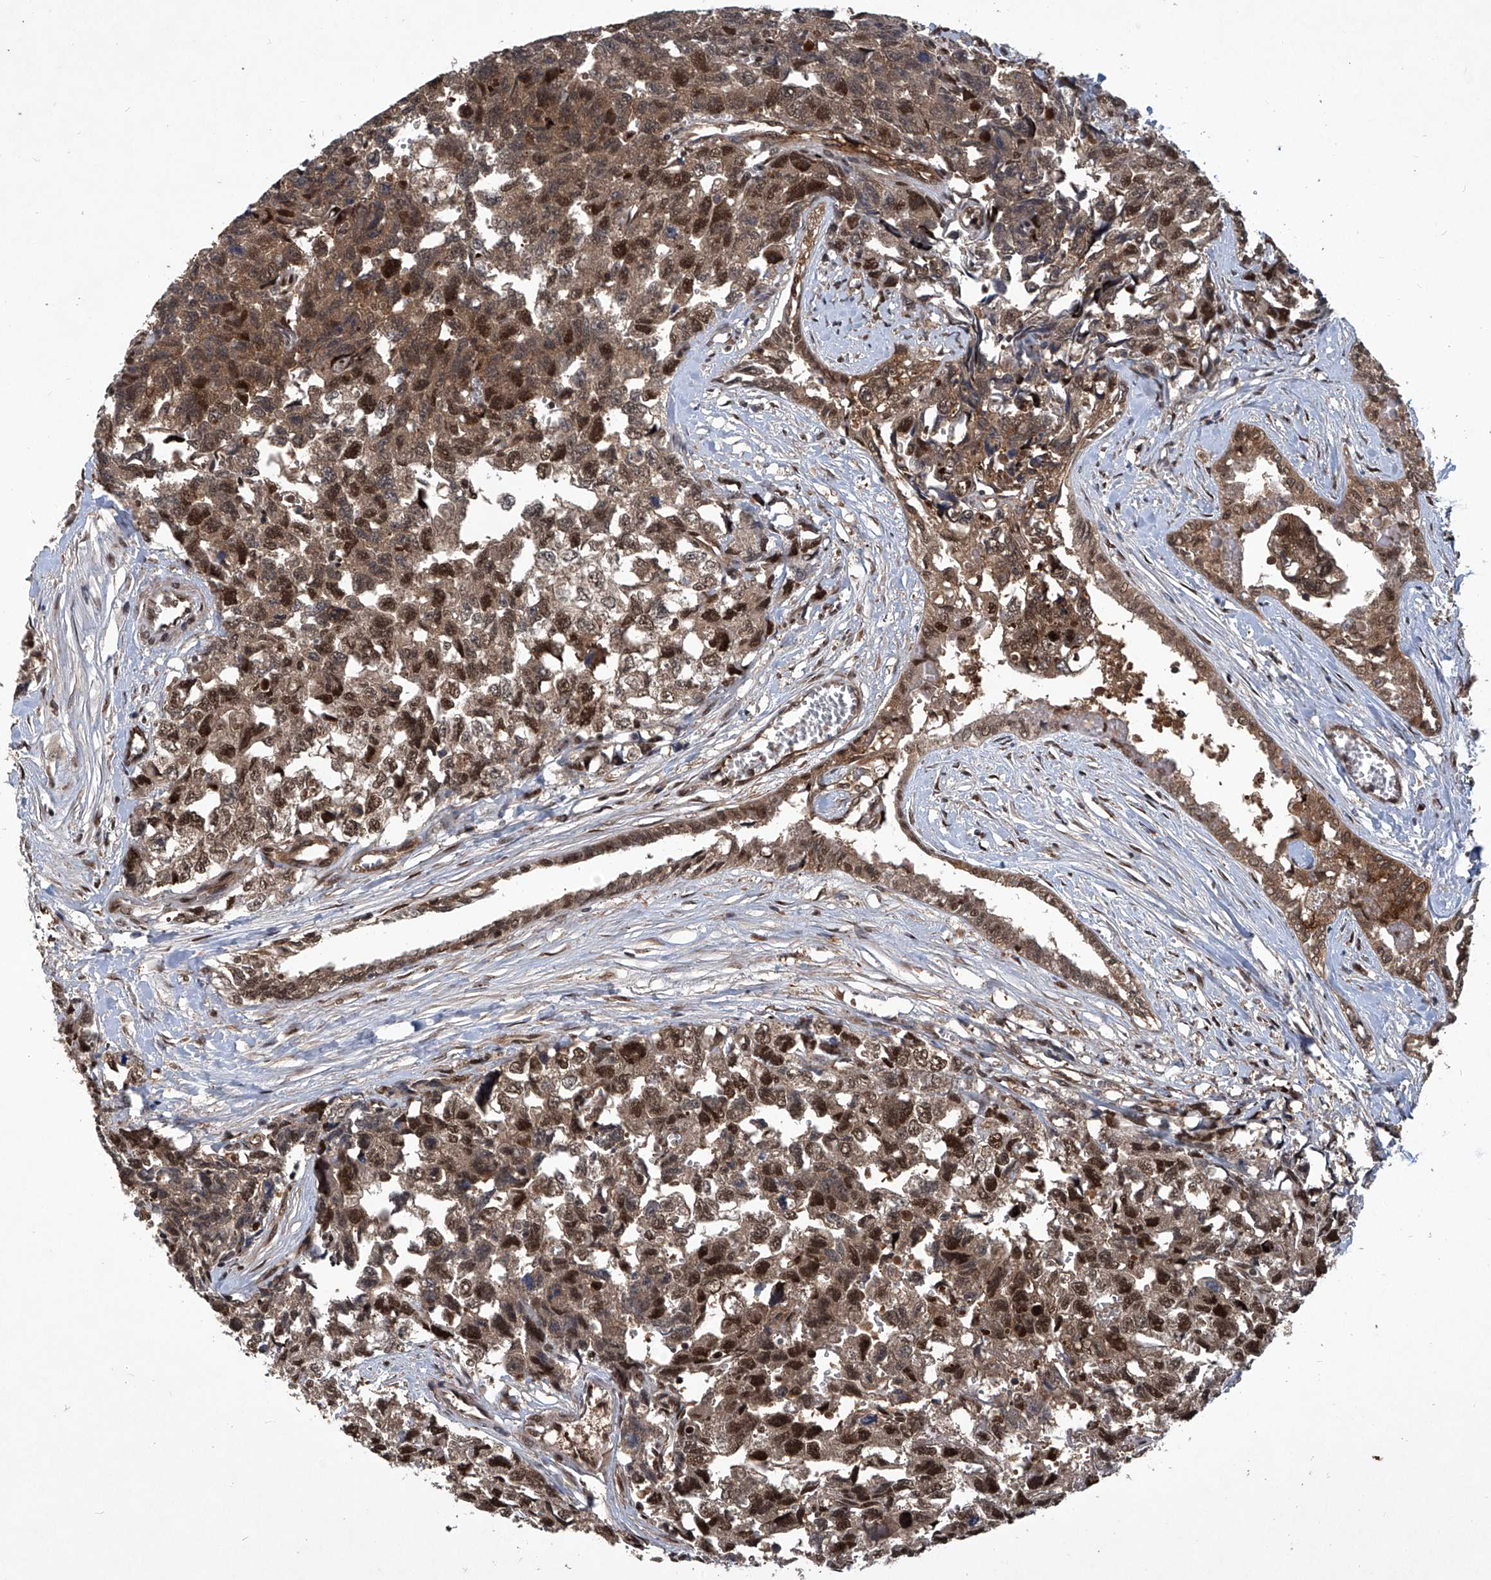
{"staining": {"intensity": "strong", "quantity": ">75%", "location": "cytoplasmic/membranous,nuclear"}, "tissue": "testis cancer", "cell_type": "Tumor cells", "image_type": "cancer", "snomed": [{"axis": "morphology", "description": "Carcinoma, Embryonal, NOS"}, {"axis": "topography", "description": "Testis"}], "caption": "Immunohistochemistry histopathology image of human testis embryonal carcinoma stained for a protein (brown), which demonstrates high levels of strong cytoplasmic/membranous and nuclear positivity in approximately >75% of tumor cells.", "gene": "PSMB1", "patient": {"sex": "male", "age": 31}}